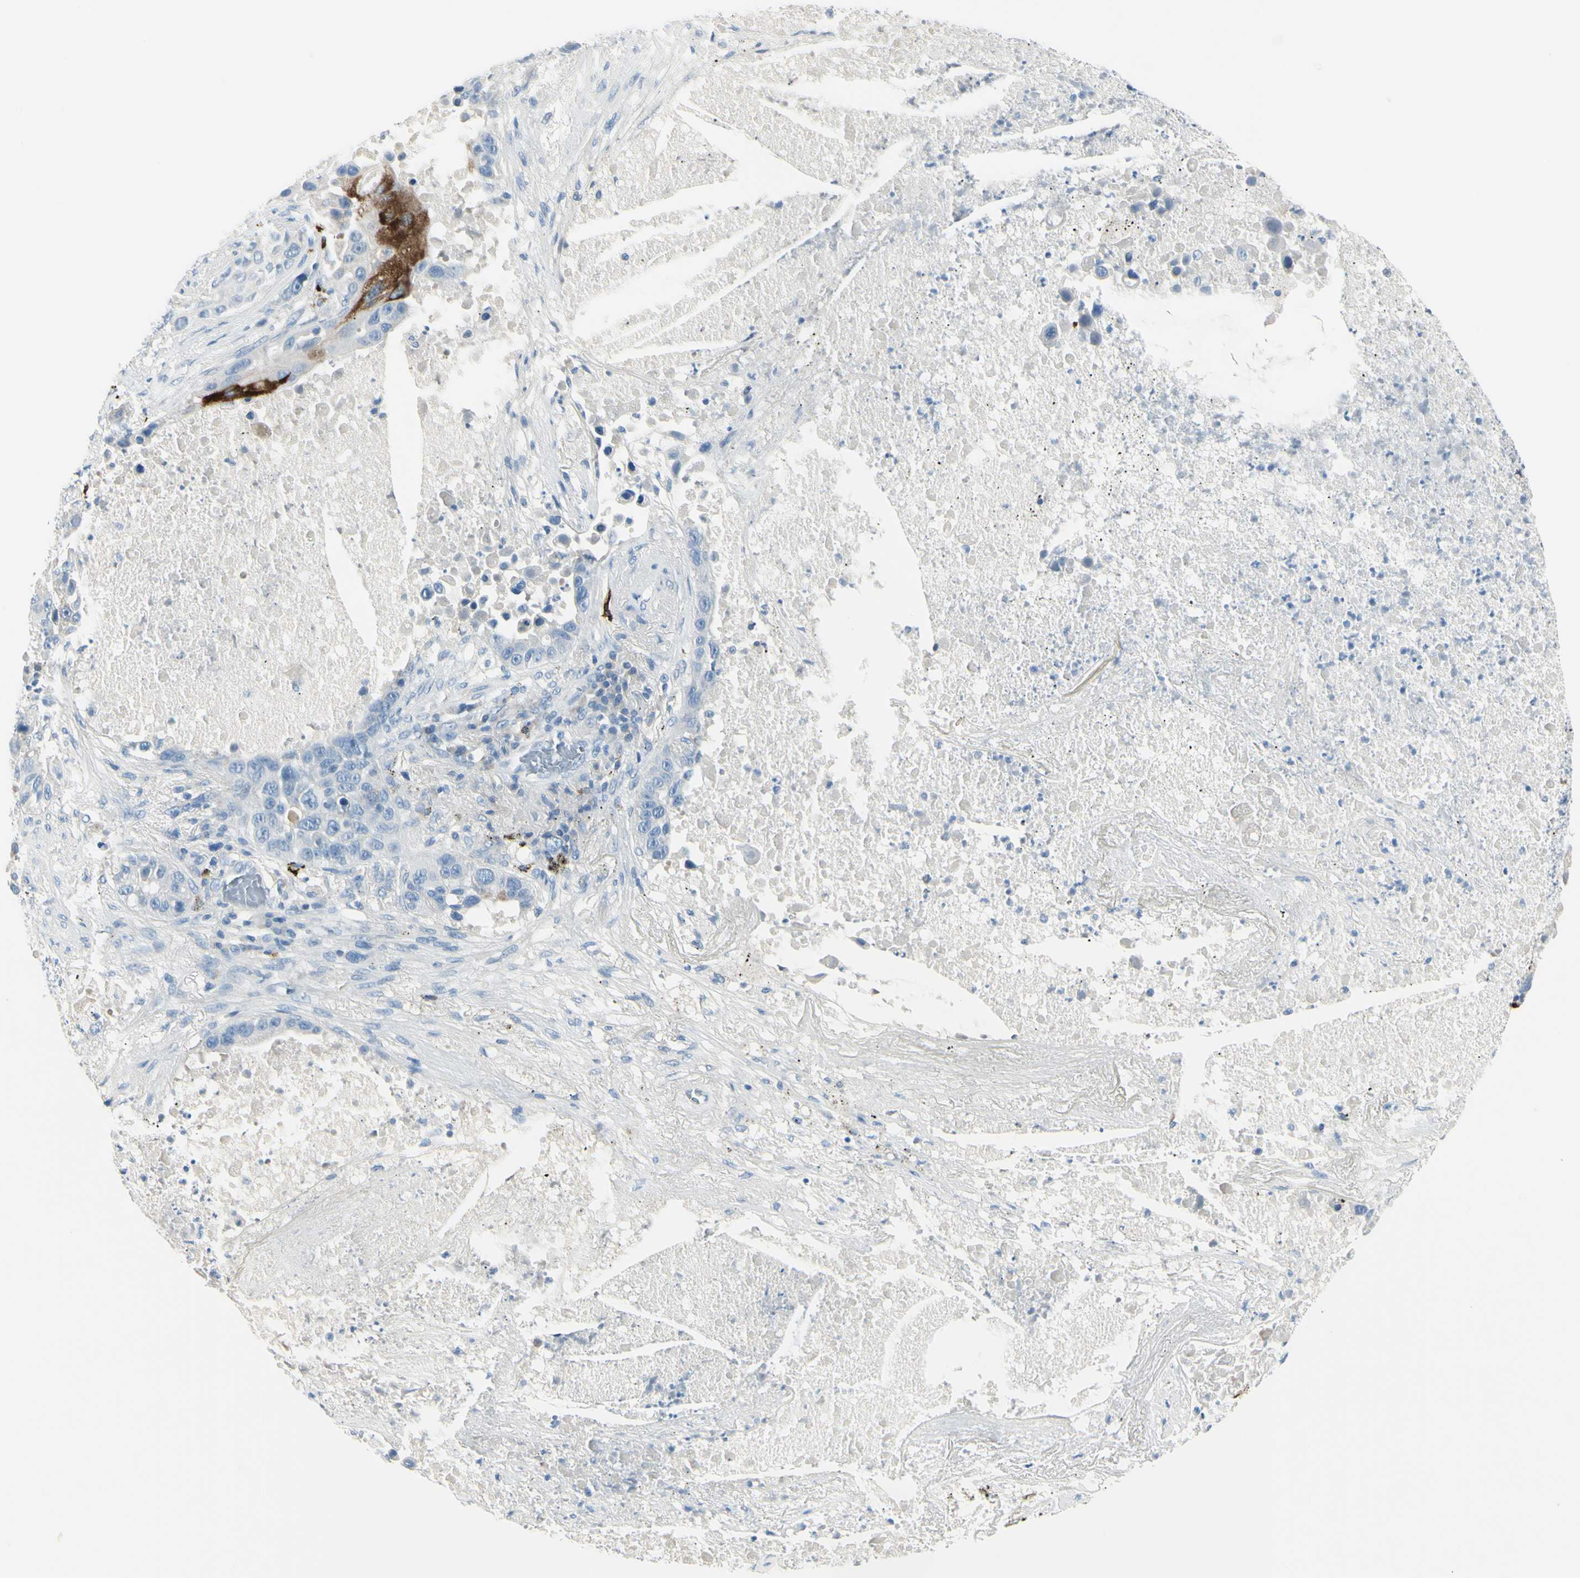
{"staining": {"intensity": "strong", "quantity": "<25%", "location": "cytoplasmic/membranous"}, "tissue": "lung cancer", "cell_type": "Tumor cells", "image_type": "cancer", "snomed": [{"axis": "morphology", "description": "Squamous cell carcinoma, NOS"}, {"axis": "topography", "description": "Lung"}], "caption": "Lung cancer (squamous cell carcinoma) stained with DAB (3,3'-diaminobenzidine) immunohistochemistry reveals medium levels of strong cytoplasmic/membranous staining in approximately <25% of tumor cells.", "gene": "DLG4", "patient": {"sex": "male", "age": 57}}